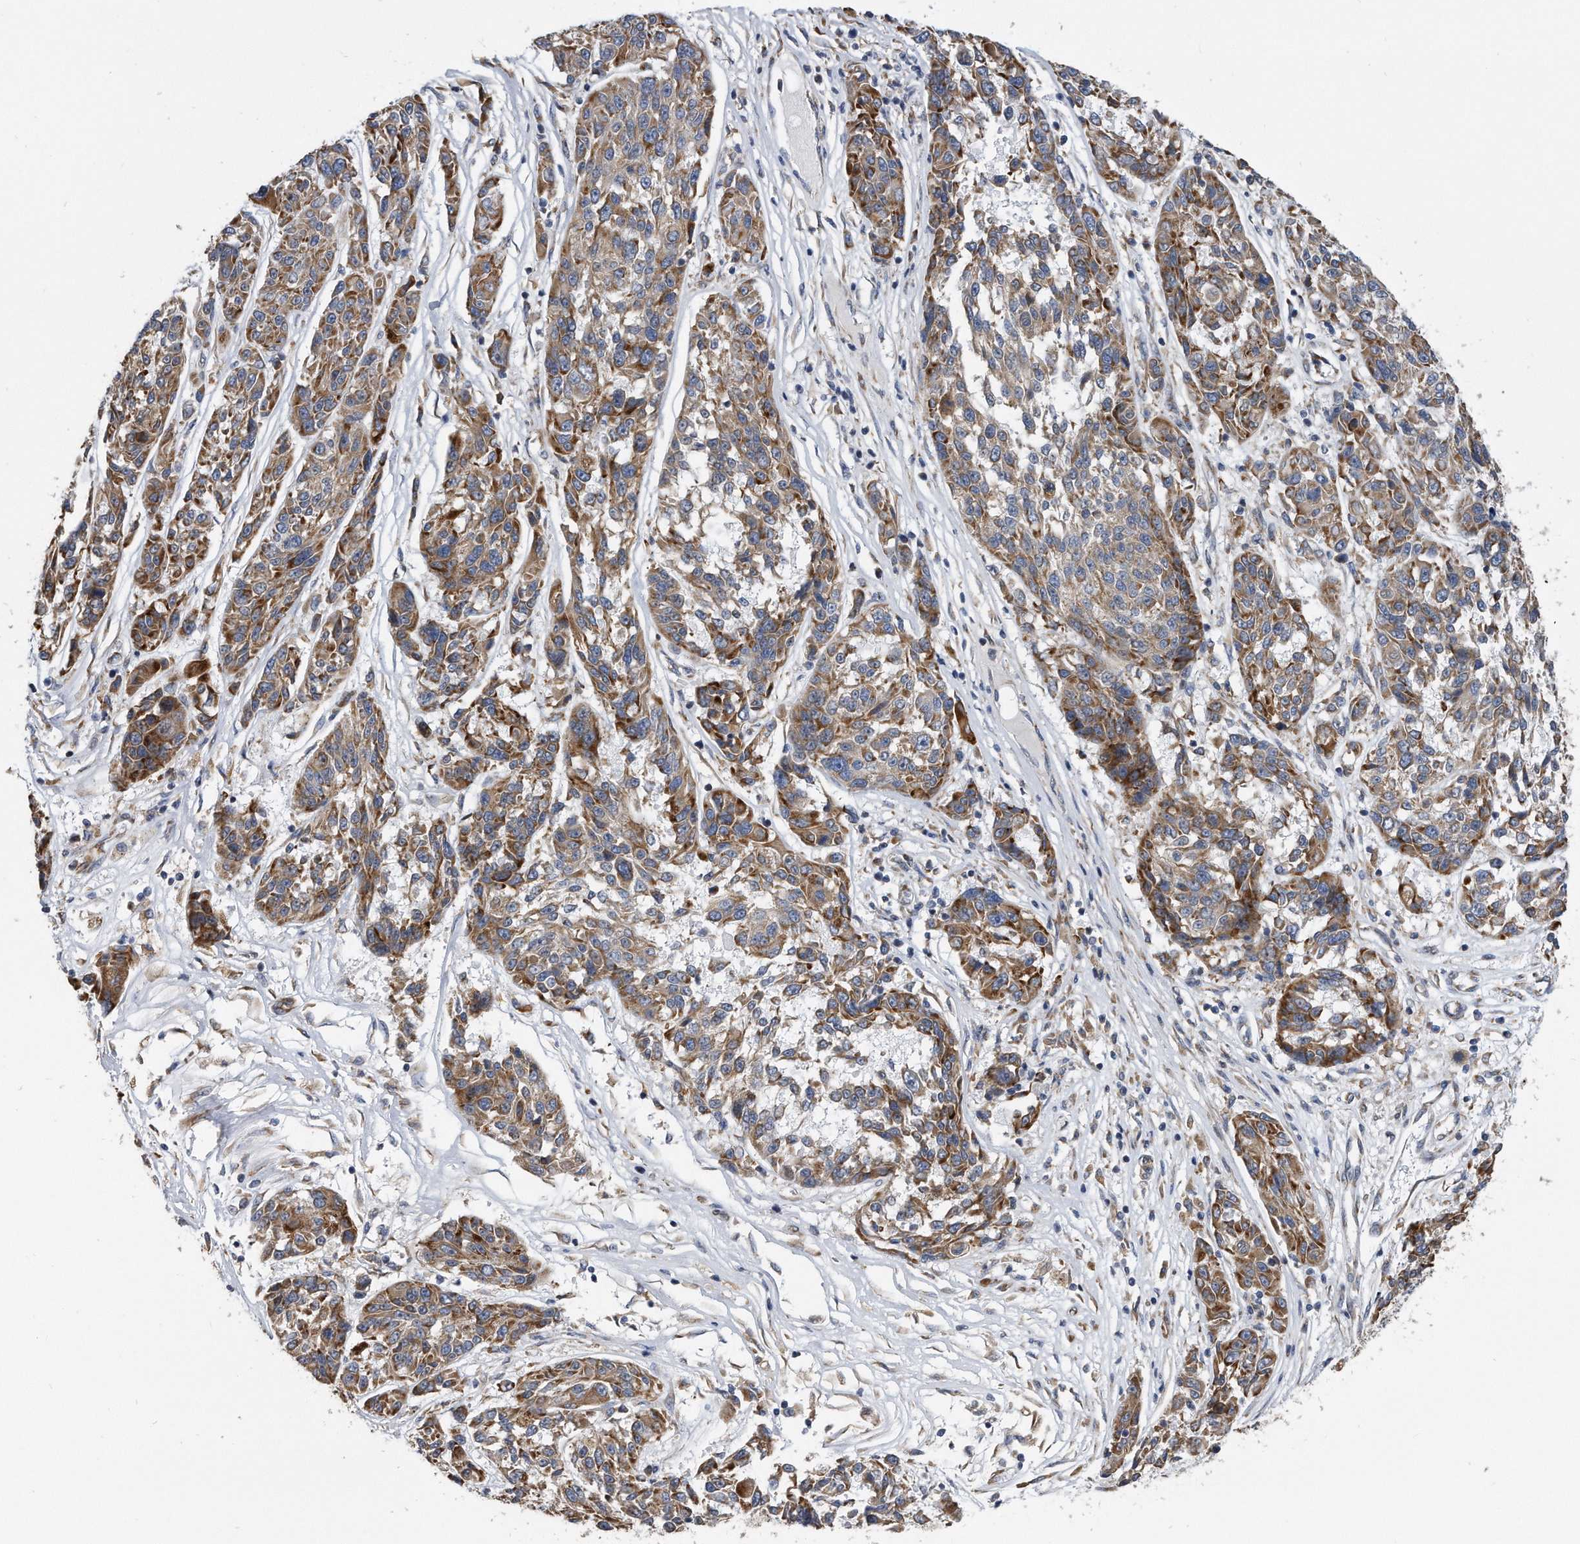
{"staining": {"intensity": "moderate", "quantity": ">75%", "location": "cytoplasmic/membranous"}, "tissue": "melanoma", "cell_type": "Tumor cells", "image_type": "cancer", "snomed": [{"axis": "morphology", "description": "Malignant melanoma, NOS"}, {"axis": "topography", "description": "Skin"}], "caption": "Immunohistochemistry photomicrograph of melanoma stained for a protein (brown), which displays medium levels of moderate cytoplasmic/membranous expression in about >75% of tumor cells.", "gene": "CCDC47", "patient": {"sex": "male", "age": 53}}